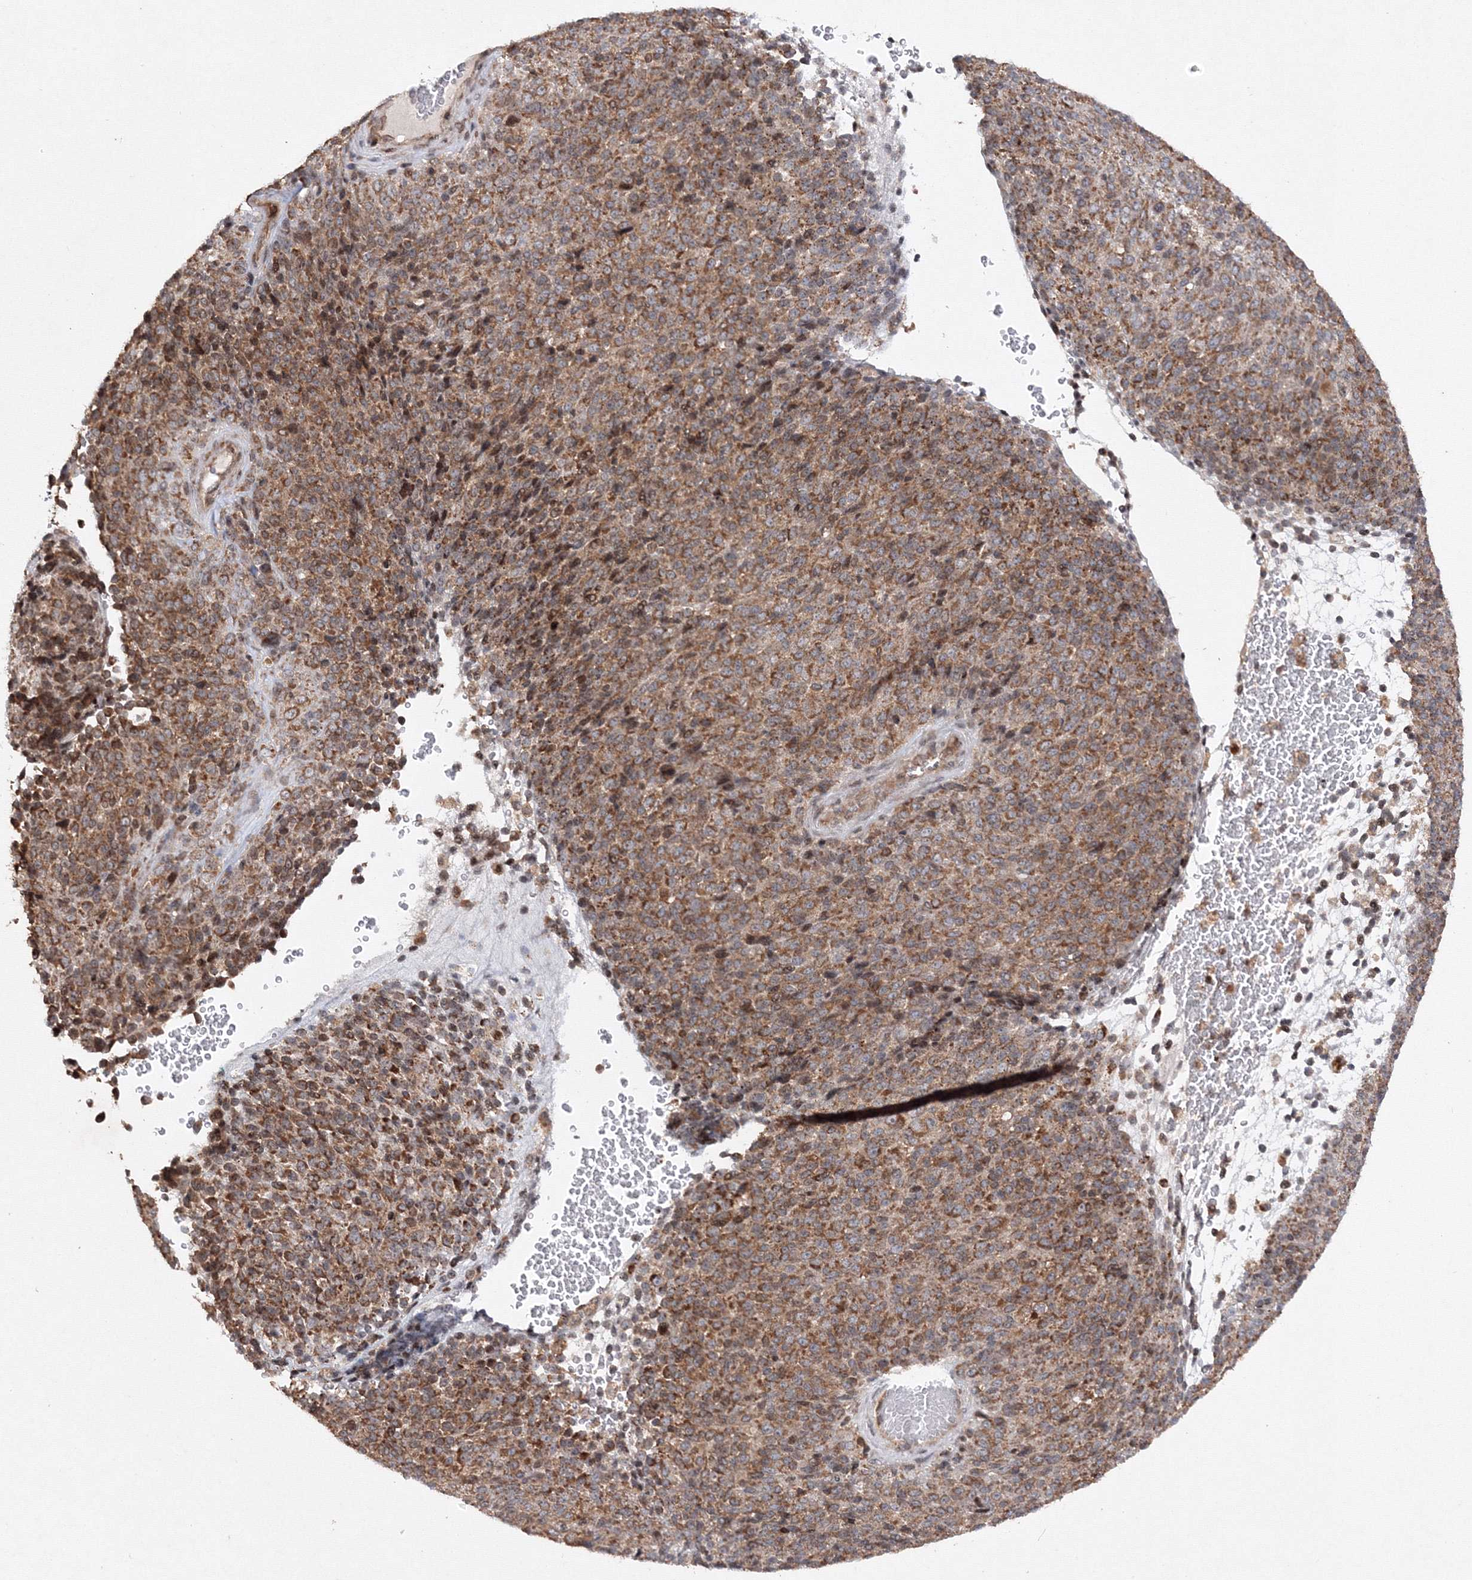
{"staining": {"intensity": "moderate", "quantity": ">75%", "location": "cytoplasmic/membranous"}, "tissue": "melanoma", "cell_type": "Tumor cells", "image_type": "cancer", "snomed": [{"axis": "morphology", "description": "Malignant melanoma, Metastatic site"}, {"axis": "topography", "description": "Brain"}], "caption": "A high-resolution photomicrograph shows immunohistochemistry (IHC) staining of malignant melanoma (metastatic site), which shows moderate cytoplasmic/membranous expression in about >75% of tumor cells. (DAB (3,3'-diaminobenzidine) IHC with brightfield microscopy, high magnification).", "gene": "MKRN2", "patient": {"sex": "female", "age": 56}}